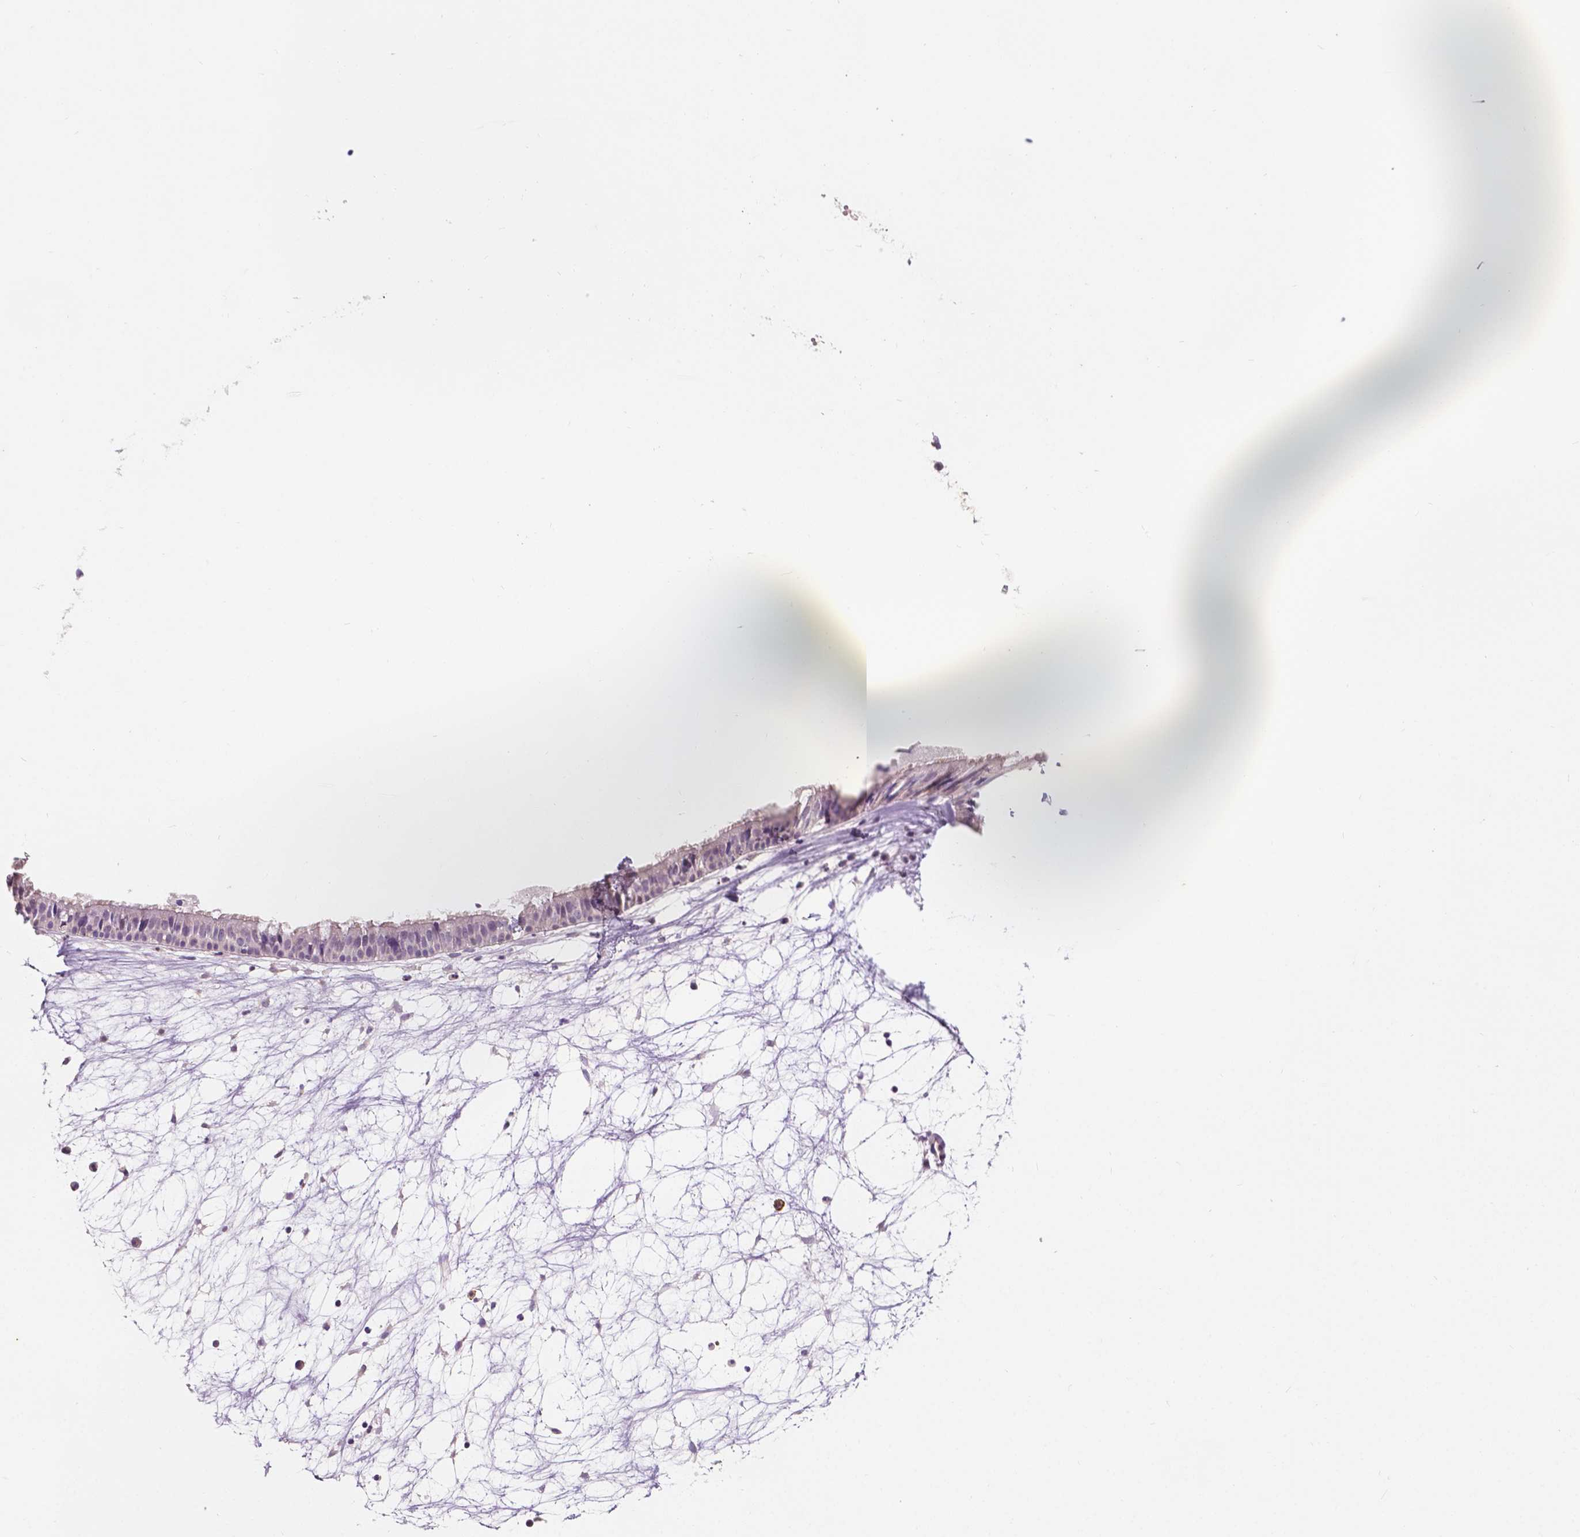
{"staining": {"intensity": "negative", "quantity": "none", "location": "none"}, "tissue": "nasopharynx", "cell_type": "Respiratory epithelial cells", "image_type": "normal", "snomed": [{"axis": "morphology", "description": "Normal tissue, NOS"}, {"axis": "topography", "description": "Nasopharynx"}], "caption": "Immunohistochemistry micrograph of benign nasopharynx: nasopharynx stained with DAB (3,3'-diaminobenzidine) exhibits no significant protein expression in respiratory epithelial cells. (DAB (3,3'-diaminobenzidine) immunohistochemistry (IHC) with hematoxylin counter stain).", "gene": "SIRT2", "patient": {"sex": "male", "age": 31}}